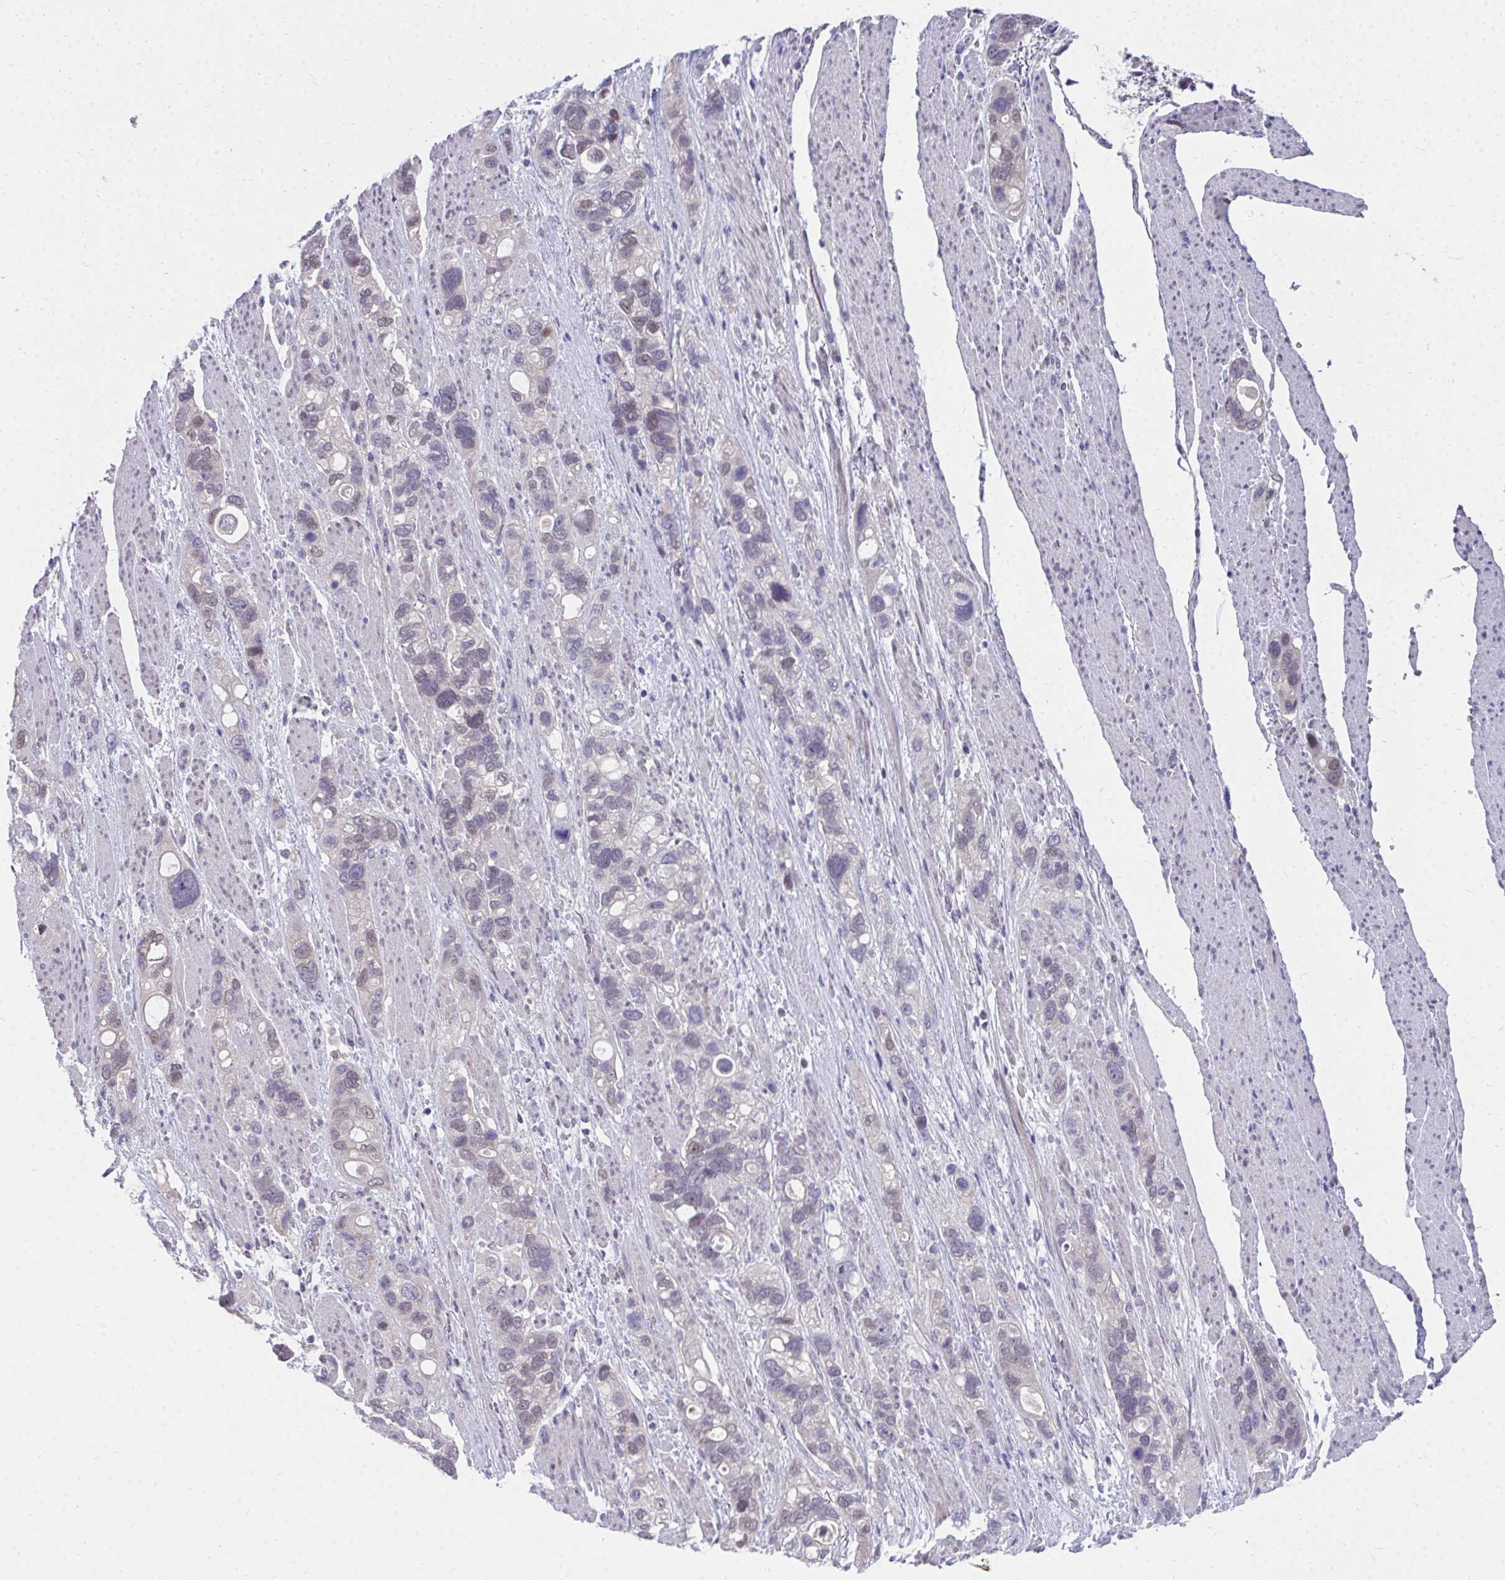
{"staining": {"intensity": "weak", "quantity": "<25%", "location": "nuclear"}, "tissue": "stomach cancer", "cell_type": "Tumor cells", "image_type": "cancer", "snomed": [{"axis": "morphology", "description": "Adenocarcinoma, NOS"}, {"axis": "topography", "description": "Stomach, upper"}], "caption": "This is an immunohistochemistry photomicrograph of stomach cancer (adenocarcinoma). There is no staining in tumor cells.", "gene": "MROH8", "patient": {"sex": "female", "age": 81}}